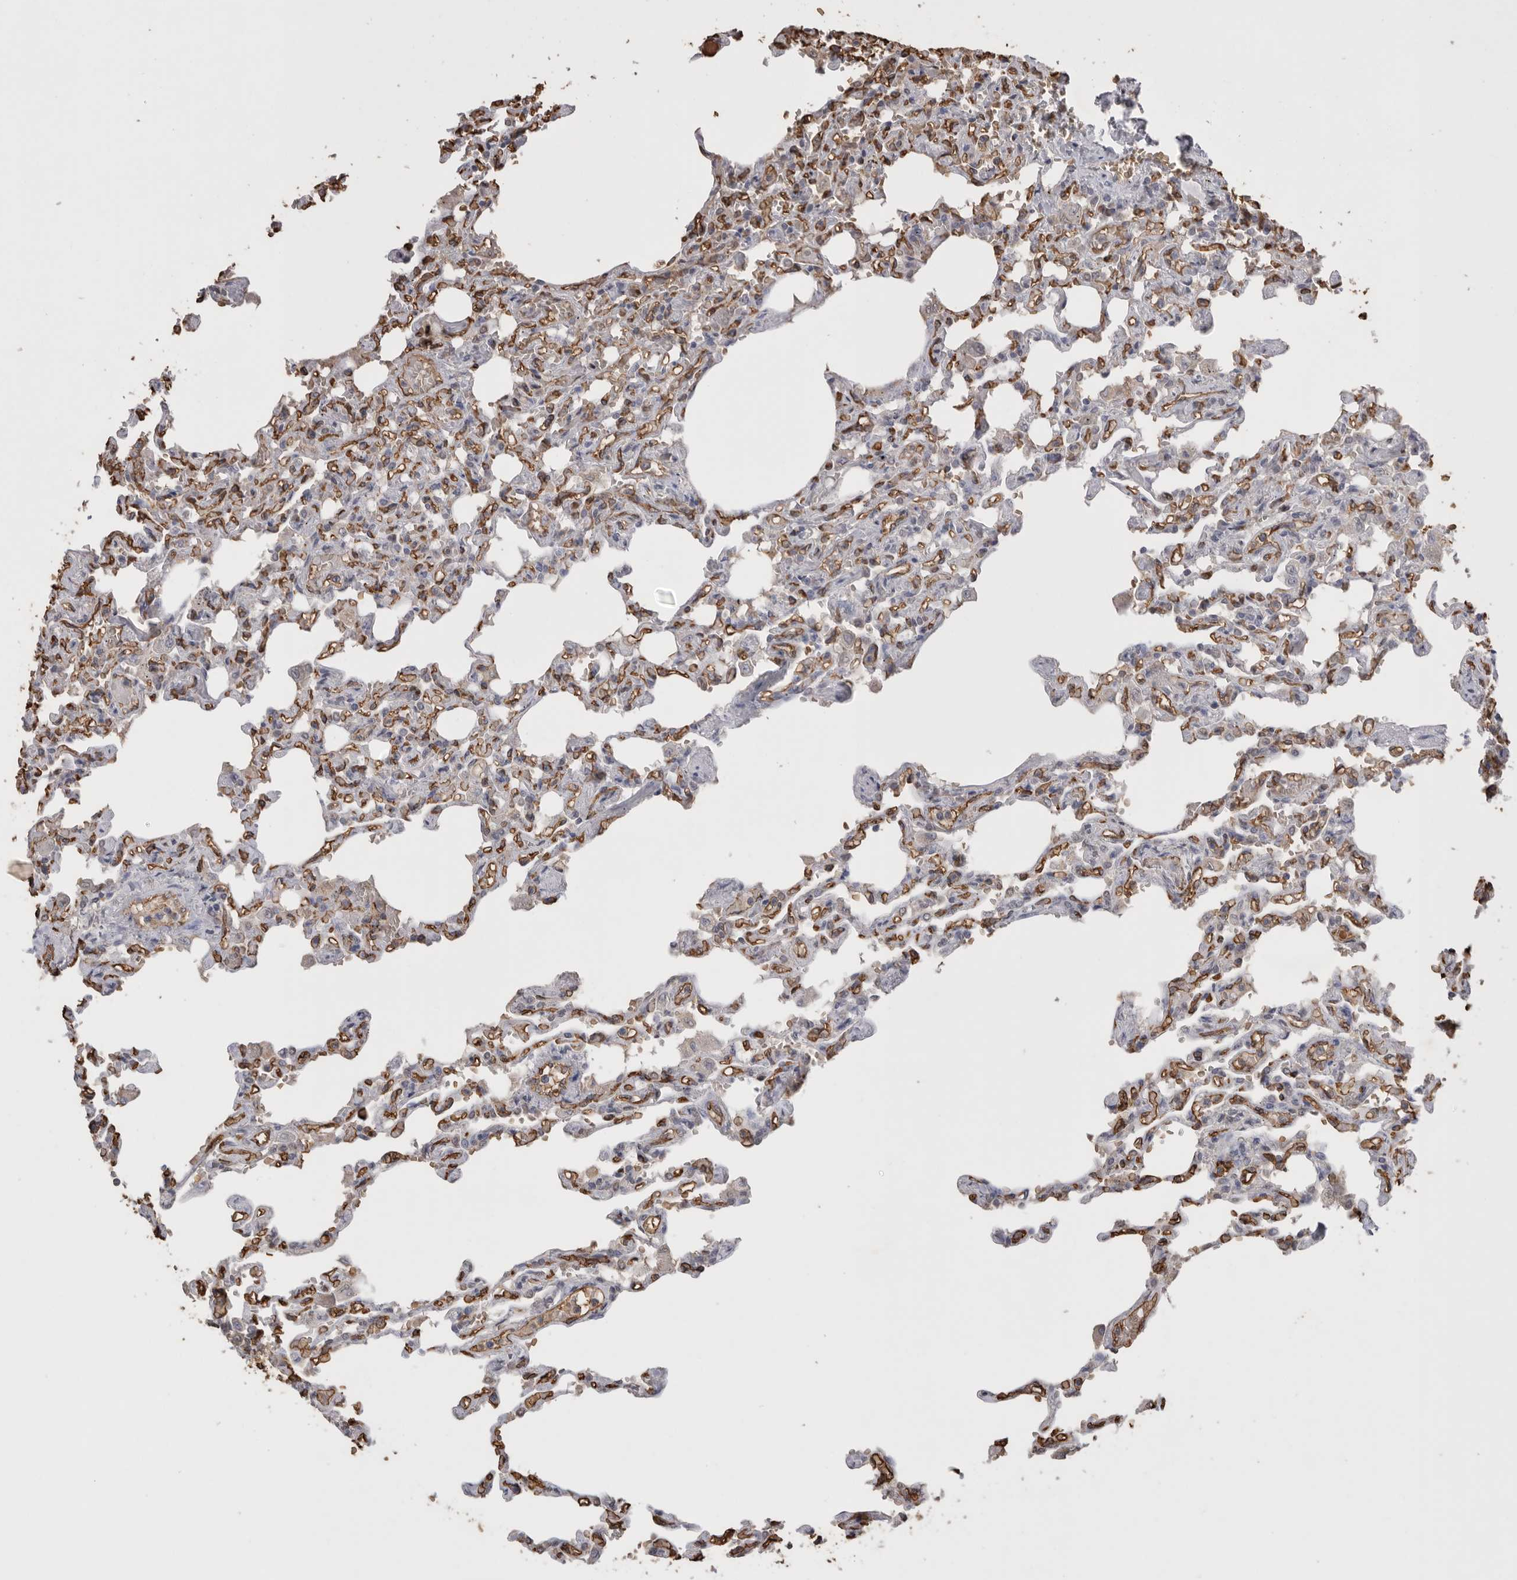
{"staining": {"intensity": "negative", "quantity": "none", "location": "none"}, "tissue": "lung", "cell_type": "Alveolar cells", "image_type": "normal", "snomed": [{"axis": "morphology", "description": "Normal tissue, NOS"}, {"axis": "topography", "description": "Lung"}], "caption": "A histopathology image of human lung is negative for staining in alveolar cells. Brightfield microscopy of immunohistochemistry (IHC) stained with DAB (brown) and hematoxylin (blue), captured at high magnification.", "gene": "IL27", "patient": {"sex": "male", "age": 21}}